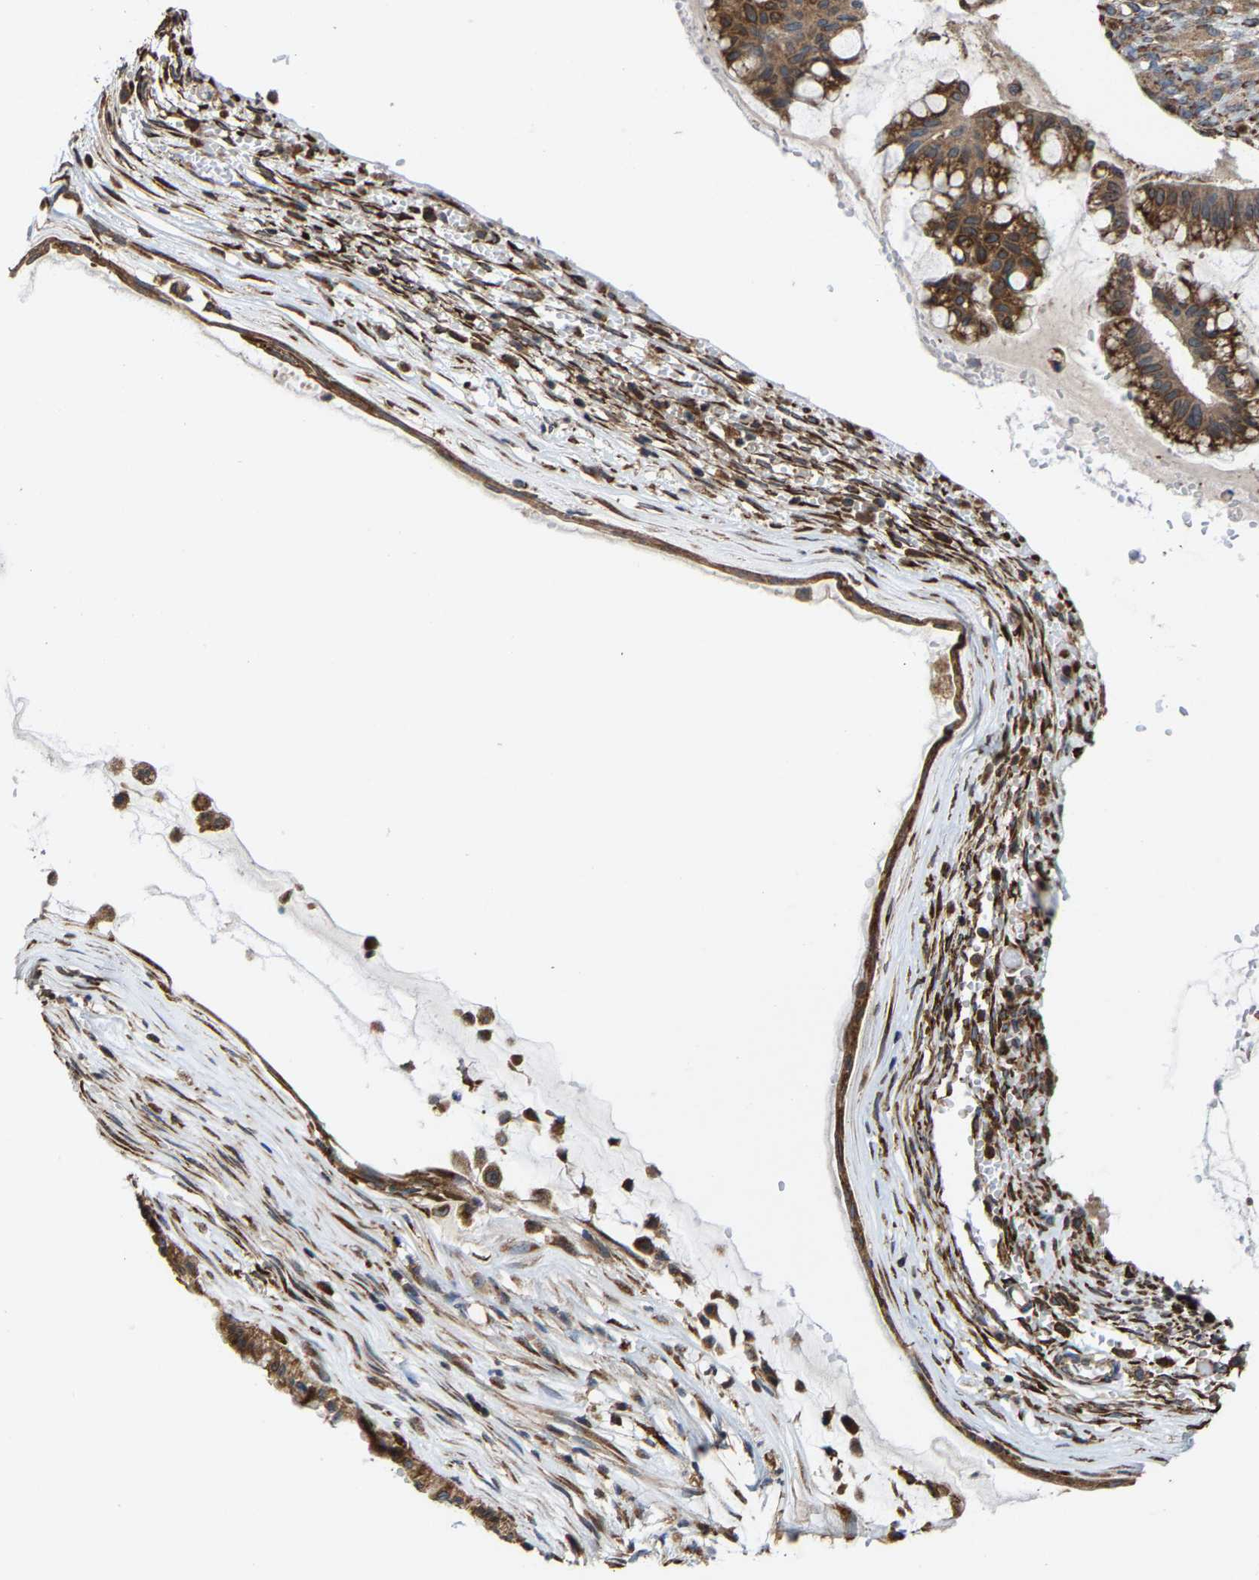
{"staining": {"intensity": "moderate", "quantity": ">75%", "location": "cytoplasmic/membranous"}, "tissue": "ovarian cancer", "cell_type": "Tumor cells", "image_type": "cancer", "snomed": [{"axis": "morphology", "description": "Cystadenocarcinoma, mucinous, NOS"}, {"axis": "topography", "description": "Ovary"}], "caption": "Immunohistochemistry micrograph of human ovarian cancer stained for a protein (brown), which exhibits medium levels of moderate cytoplasmic/membranous expression in approximately >75% of tumor cells.", "gene": "FGD3", "patient": {"sex": "female", "age": 73}}